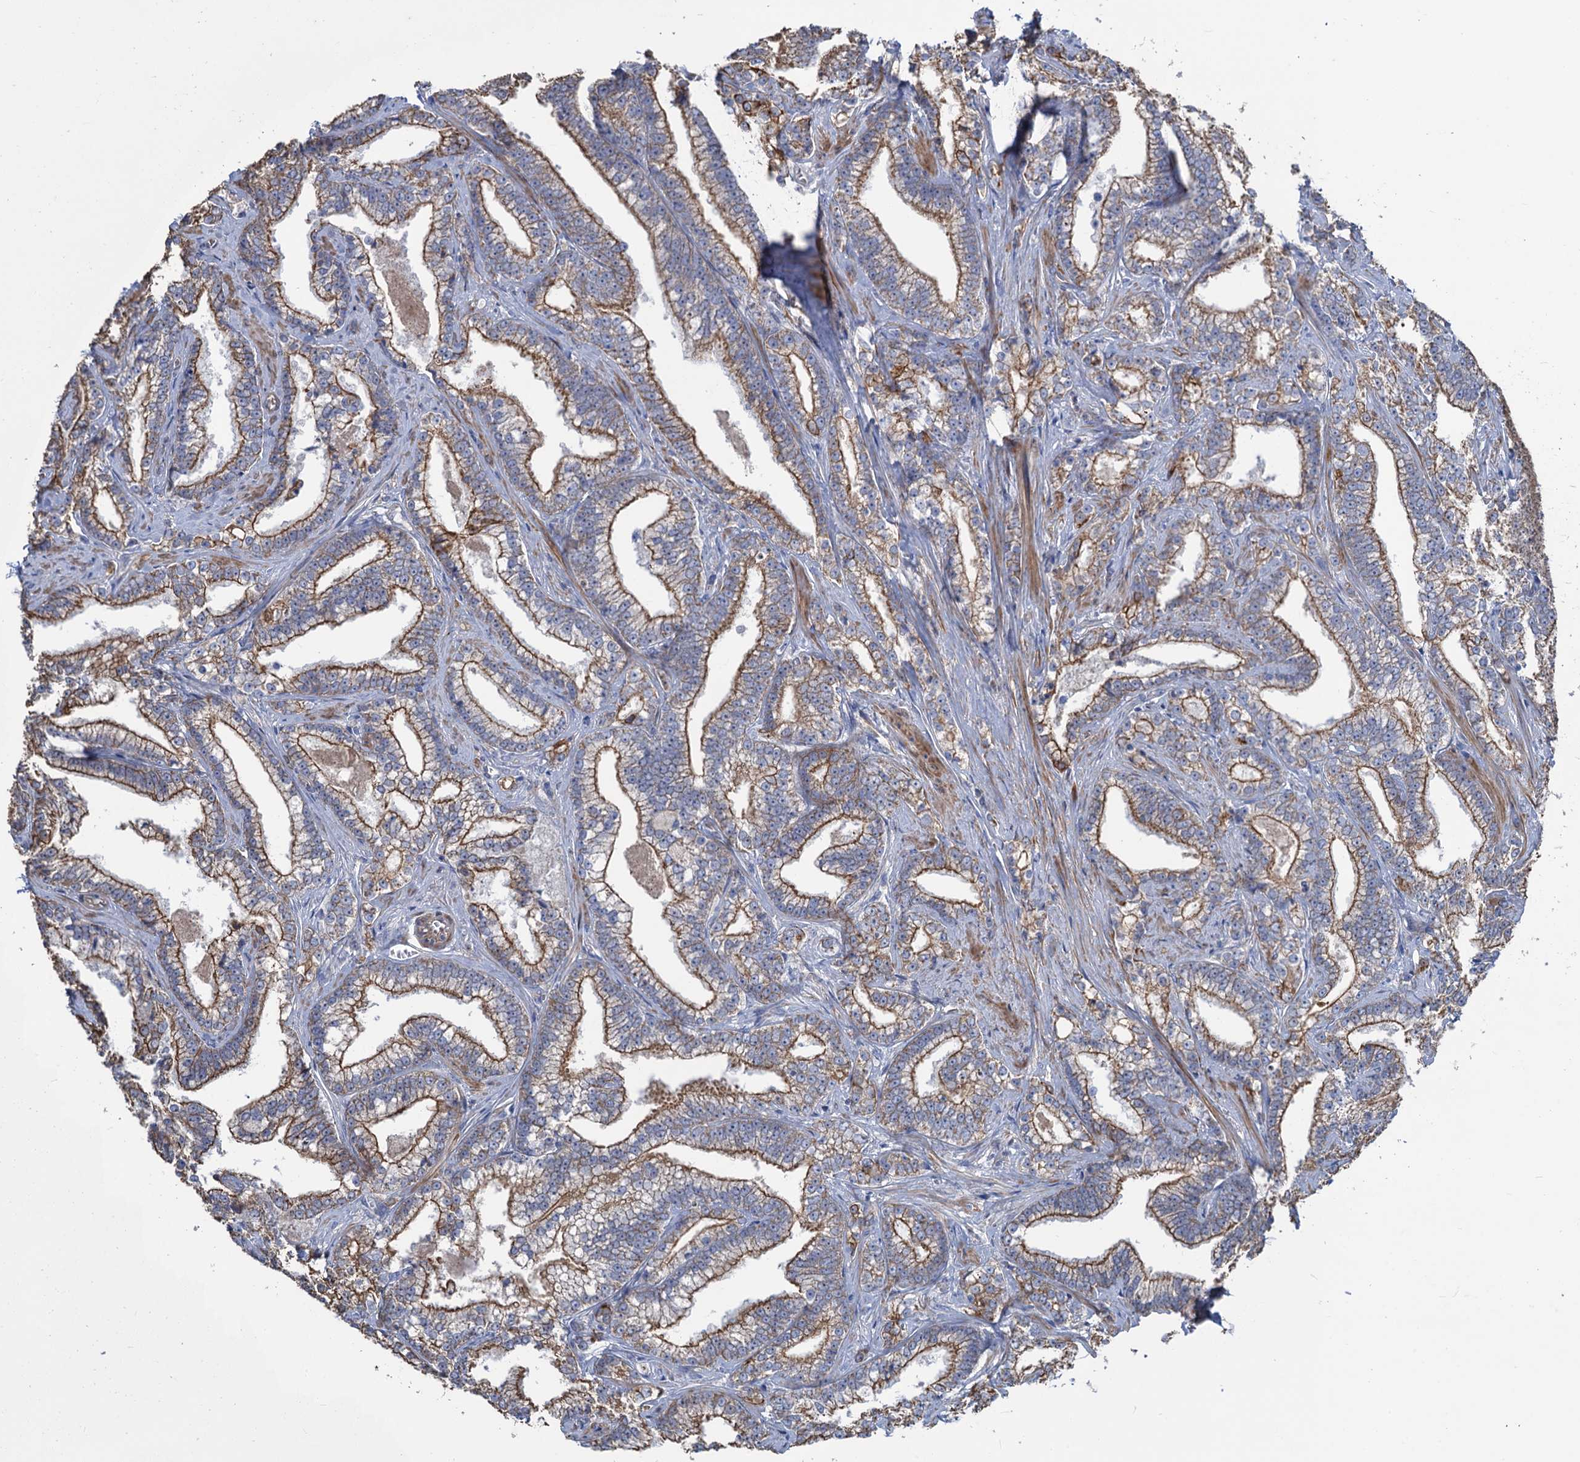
{"staining": {"intensity": "moderate", "quantity": ">75%", "location": "cytoplasmic/membranous"}, "tissue": "prostate cancer", "cell_type": "Tumor cells", "image_type": "cancer", "snomed": [{"axis": "morphology", "description": "Adenocarcinoma, High grade"}, {"axis": "topography", "description": "Prostate and seminal vesicle, NOS"}], "caption": "Immunohistochemistry image of human high-grade adenocarcinoma (prostate) stained for a protein (brown), which displays medium levels of moderate cytoplasmic/membranous expression in about >75% of tumor cells.", "gene": "SMCO3", "patient": {"sex": "male", "age": 67}}